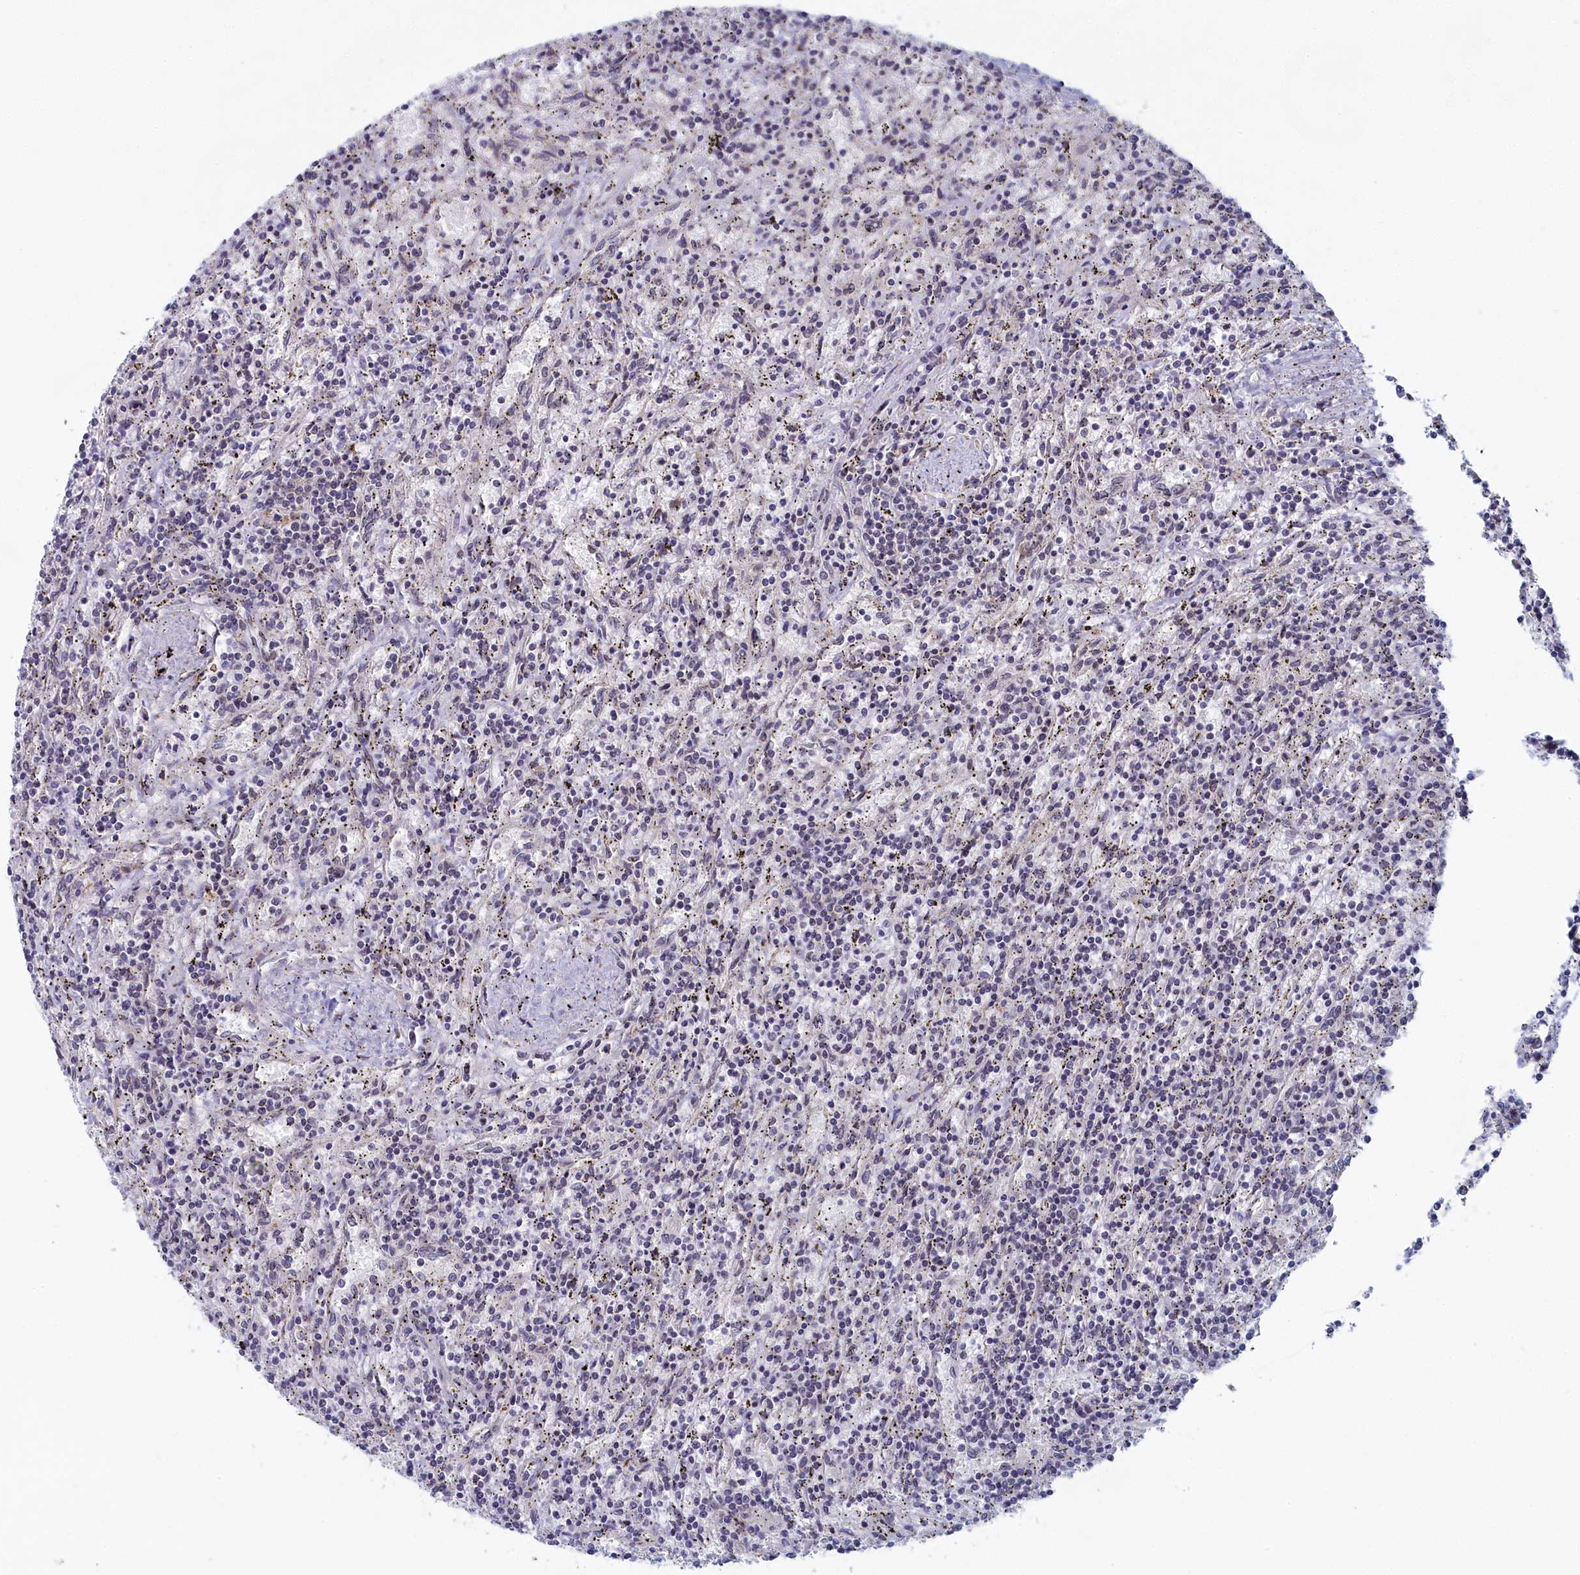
{"staining": {"intensity": "negative", "quantity": "none", "location": "none"}, "tissue": "lymphoma", "cell_type": "Tumor cells", "image_type": "cancer", "snomed": [{"axis": "morphology", "description": "Malignant lymphoma, non-Hodgkin's type, Low grade"}, {"axis": "topography", "description": "Spleen"}], "caption": "The histopathology image displays no significant positivity in tumor cells of low-grade malignant lymphoma, non-Hodgkin's type.", "gene": "DNAJC17", "patient": {"sex": "male", "age": 76}}